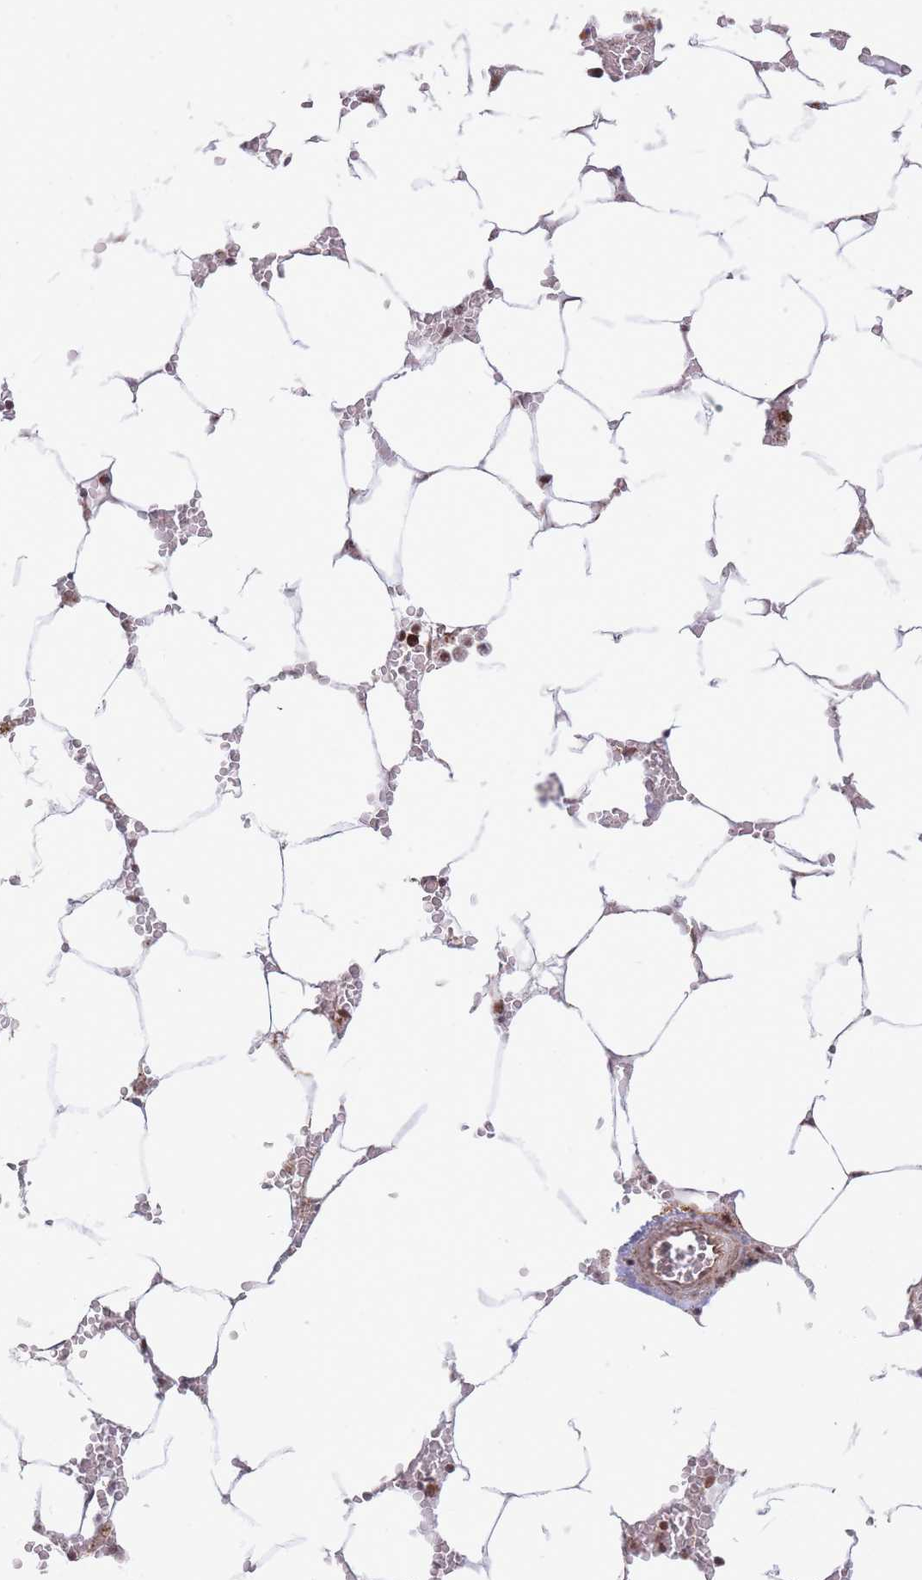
{"staining": {"intensity": "moderate", "quantity": "<25%", "location": "nuclear"}, "tissue": "bone marrow", "cell_type": "Hematopoietic cells", "image_type": "normal", "snomed": [{"axis": "morphology", "description": "Normal tissue, NOS"}, {"axis": "topography", "description": "Bone marrow"}], "caption": "Protein staining displays moderate nuclear positivity in approximately <25% of hematopoietic cells in benign bone marrow. (IHC, brightfield microscopy, high magnification).", "gene": "BOD1L1", "patient": {"sex": "male", "age": 70}}